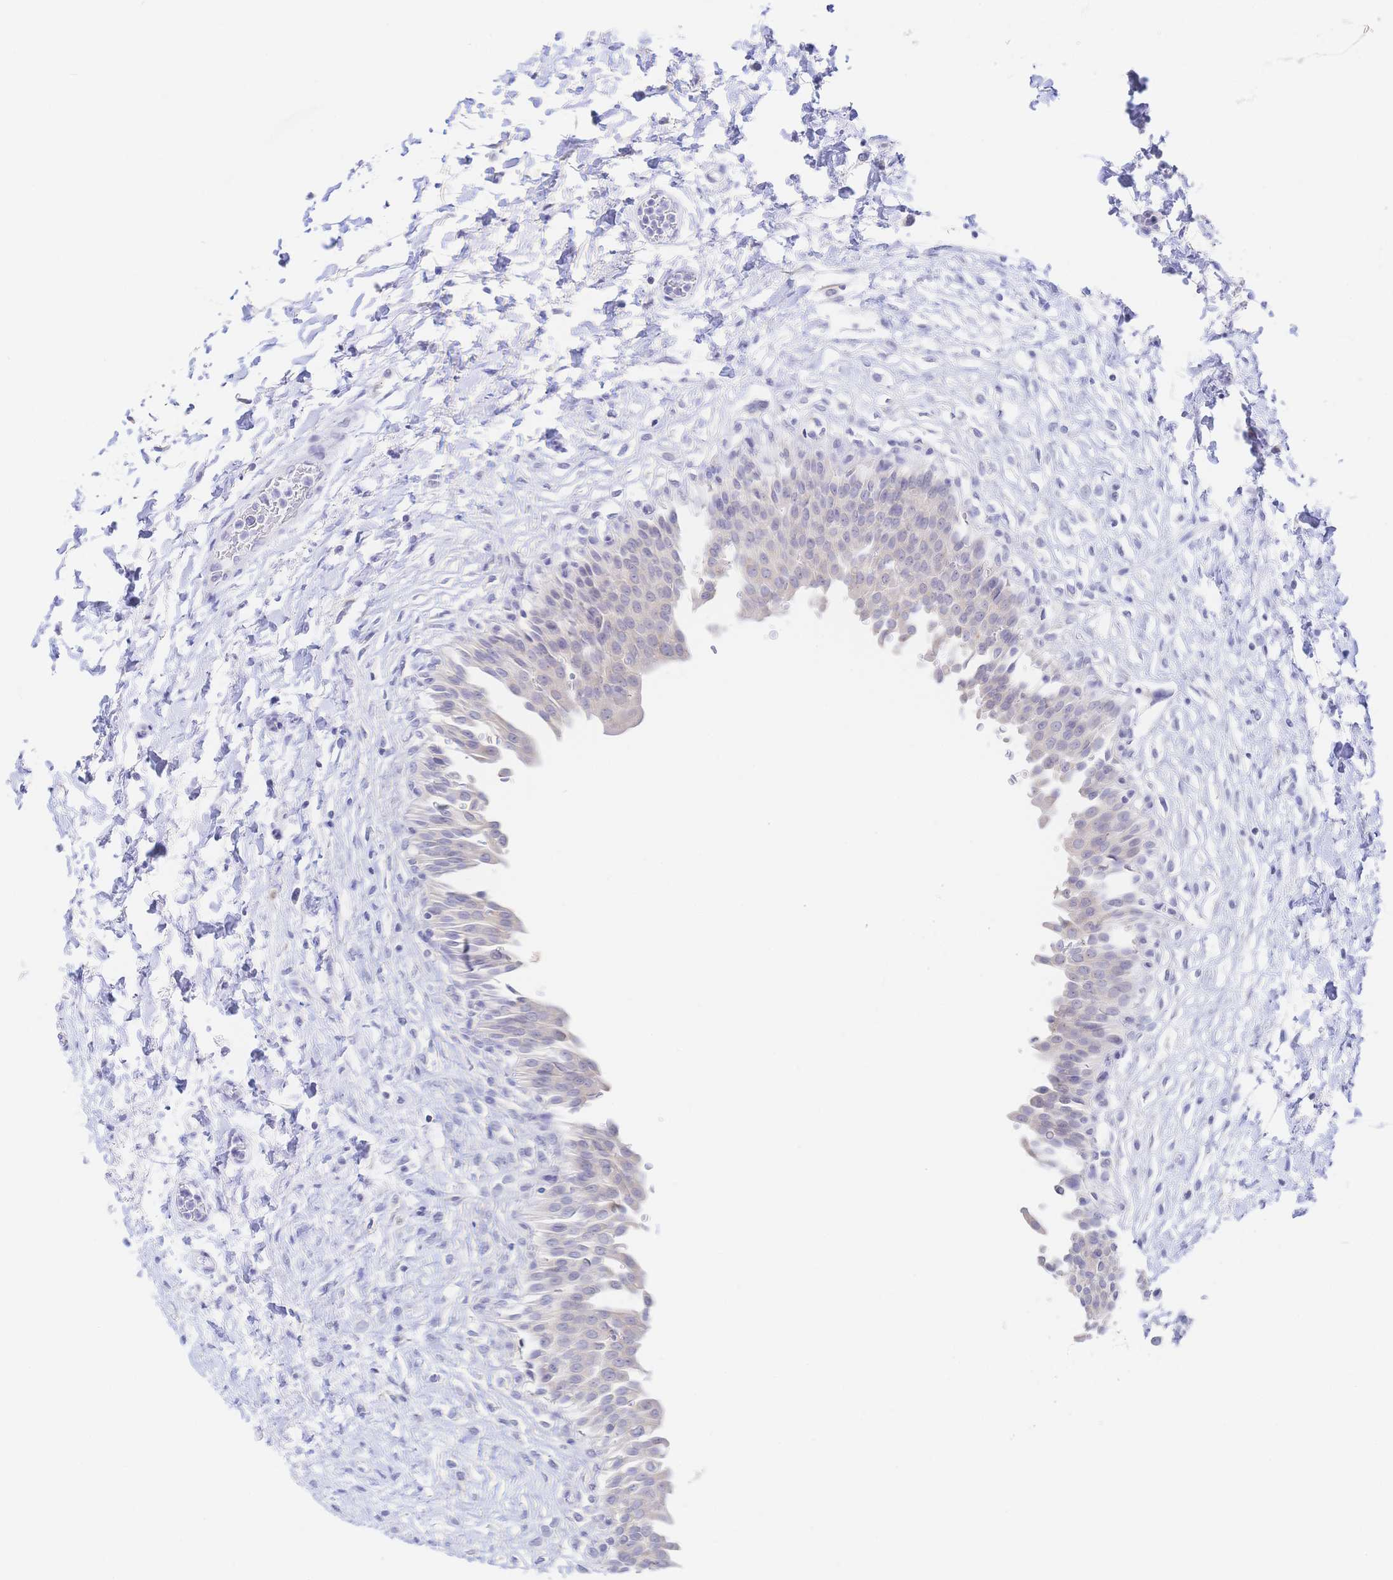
{"staining": {"intensity": "negative", "quantity": "none", "location": "none"}, "tissue": "urinary bladder", "cell_type": "Urothelial cells", "image_type": "normal", "snomed": [{"axis": "morphology", "description": "Normal tissue, NOS"}, {"axis": "topography", "description": "Urinary bladder"}], "caption": "A high-resolution micrograph shows IHC staining of unremarkable urinary bladder, which demonstrates no significant expression in urothelial cells.", "gene": "SIAH3", "patient": {"sex": "male", "age": 37}}